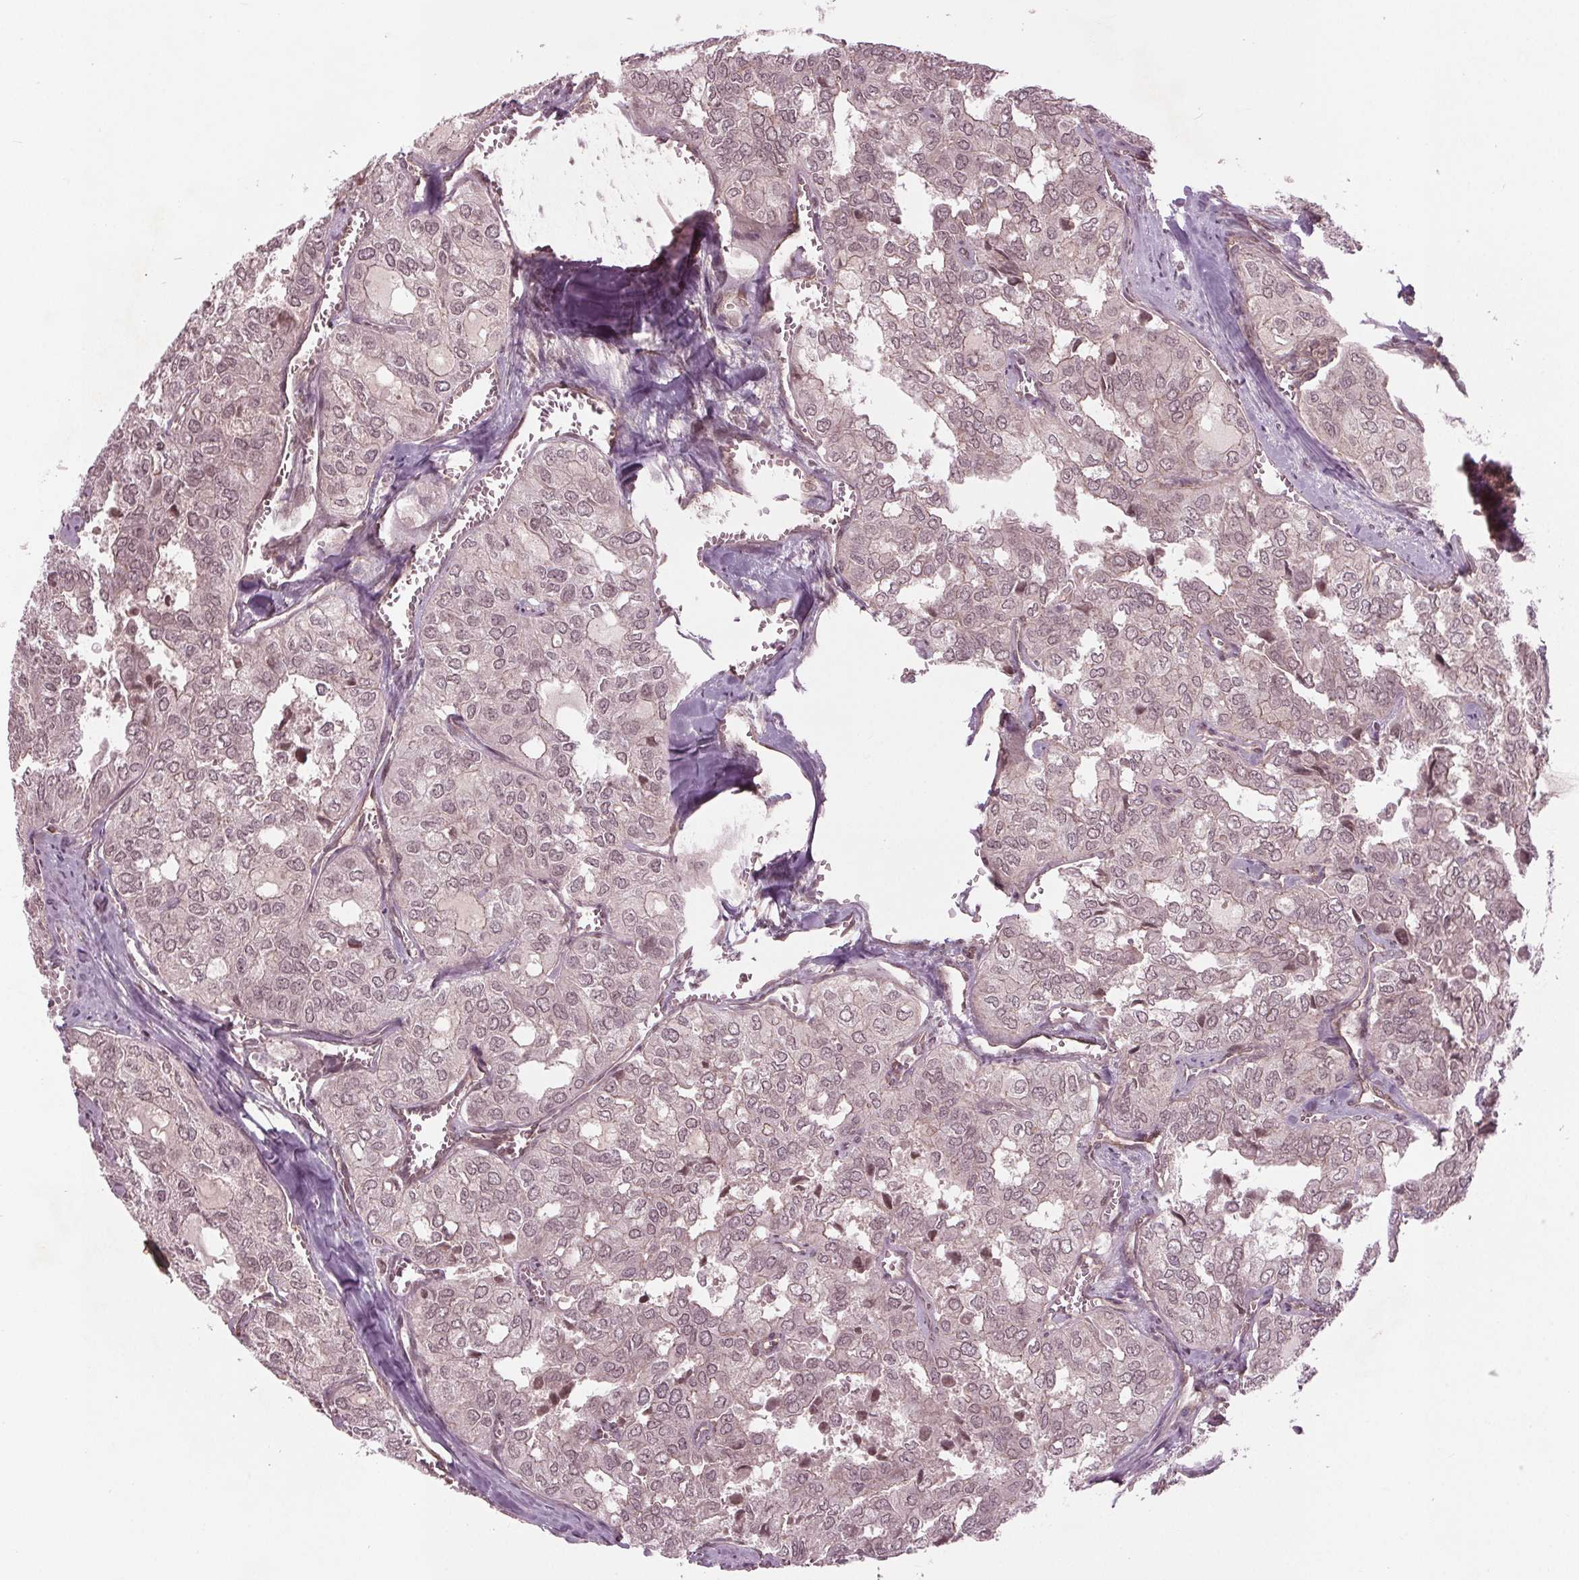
{"staining": {"intensity": "moderate", "quantity": "<25%", "location": "nuclear"}, "tissue": "thyroid cancer", "cell_type": "Tumor cells", "image_type": "cancer", "snomed": [{"axis": "morphology", "description": "Follicular adenoma carcinoma, NOS"}, {"axis": "topography", "description": "Thyroid gland"}], "caption": "IHC micrograph of neoplastic tissue: follicular adenoma carcinoma (thyroid) stained using IHC reveals low levels of moderate protein expression localized specifically in the nuclear of tumor cells, appearing as a nuclear brown color.", "gene": "BTBD1", "patient": {"sex": "male", "age": 75}}